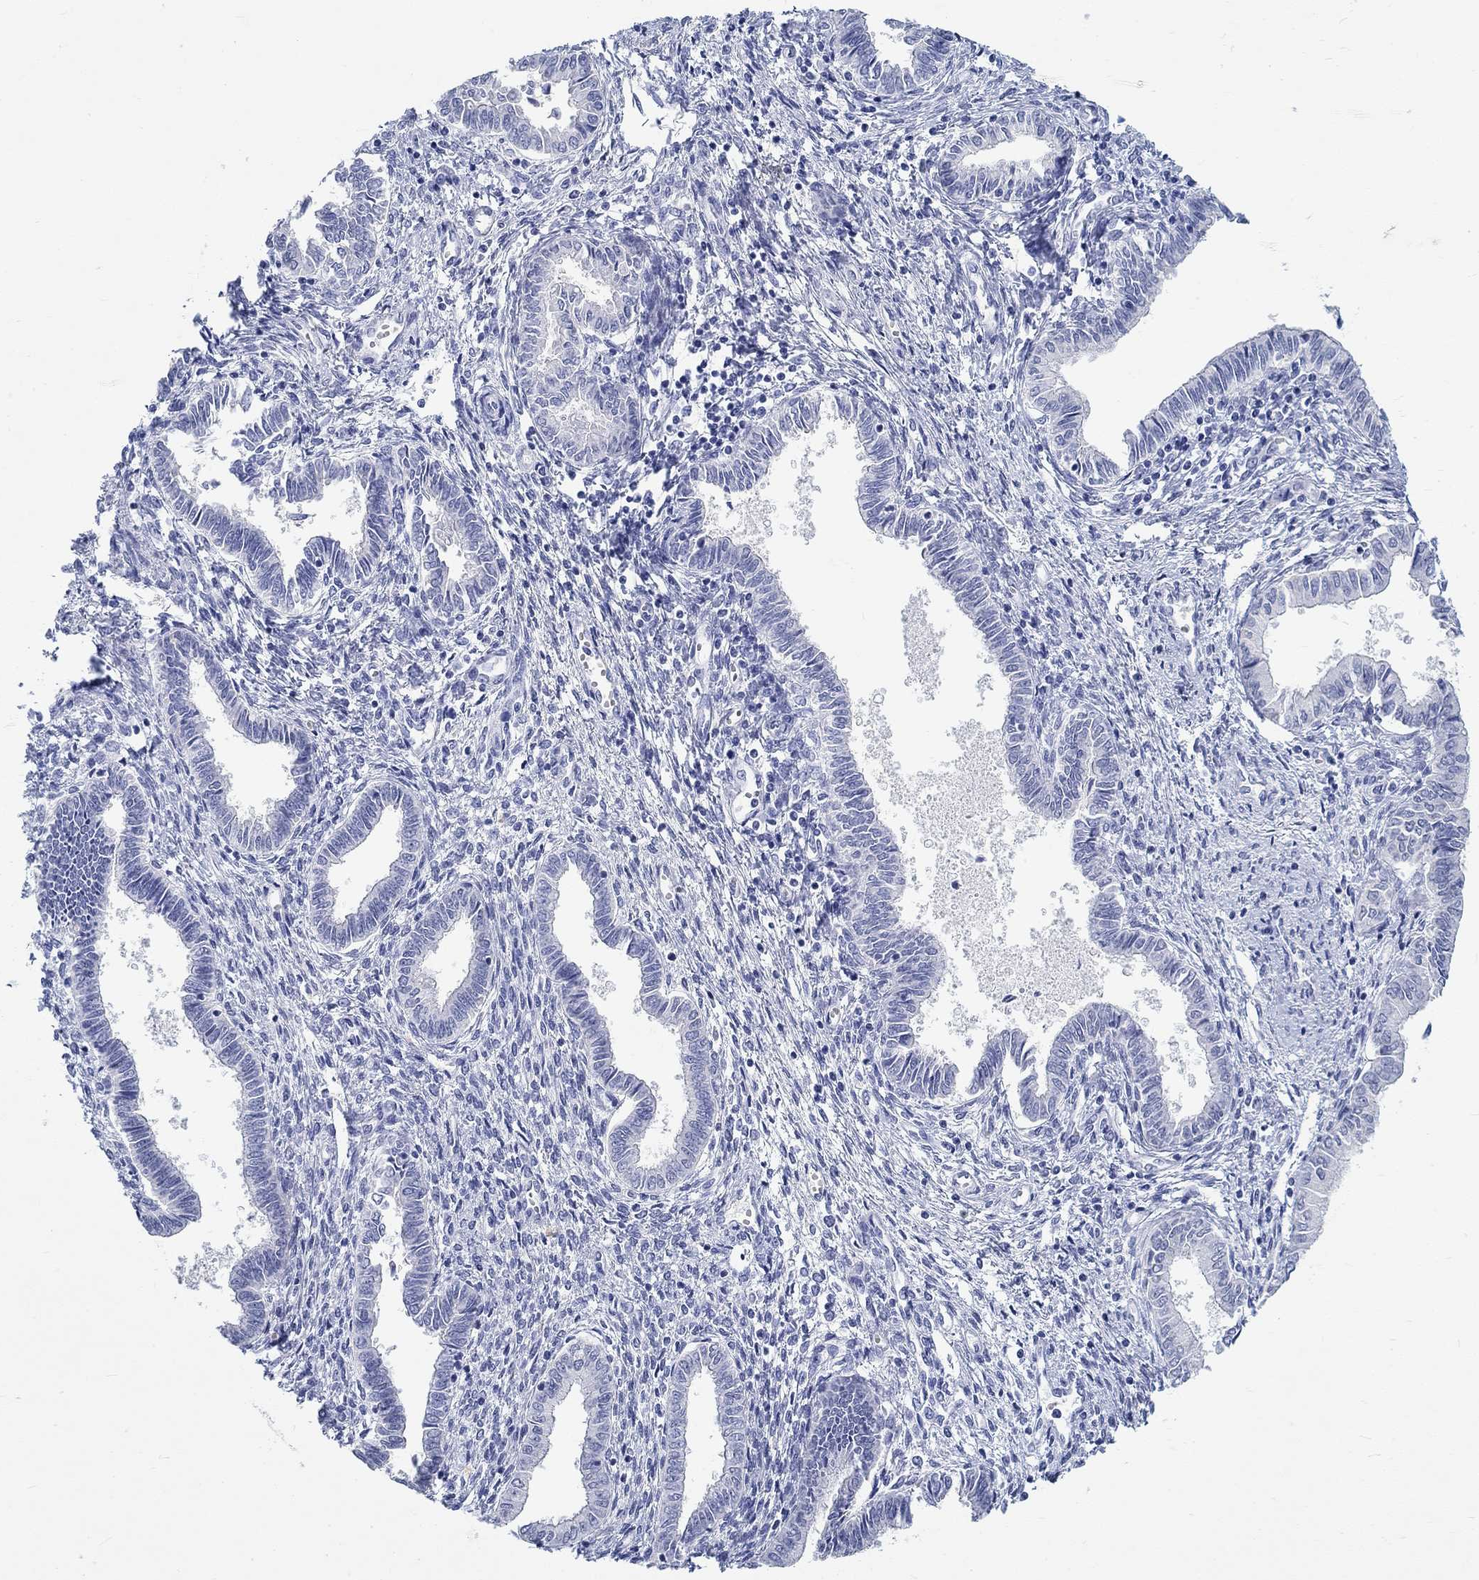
{"staining": {"intensity": "negative", "quantity": "none", "location": "none"}, "tissue": "cervical cancer", "cell_type": "Tumor cells", "image_type": "cancer", "snomed": [{"axis": "morphology", "description": "Adenocarcinoma, NOS"}, {"axis": "topography", "description": "Cervix"}], "caption": "Immunohistochemistry (IHC) histopathology image of cervical cancer (adenocarcinoma) stained for a protein (brown), which demonstrates no positivity in tumor cells.", "gene": "GRIA3", "patient": {"sex": "female", "age": 42}}